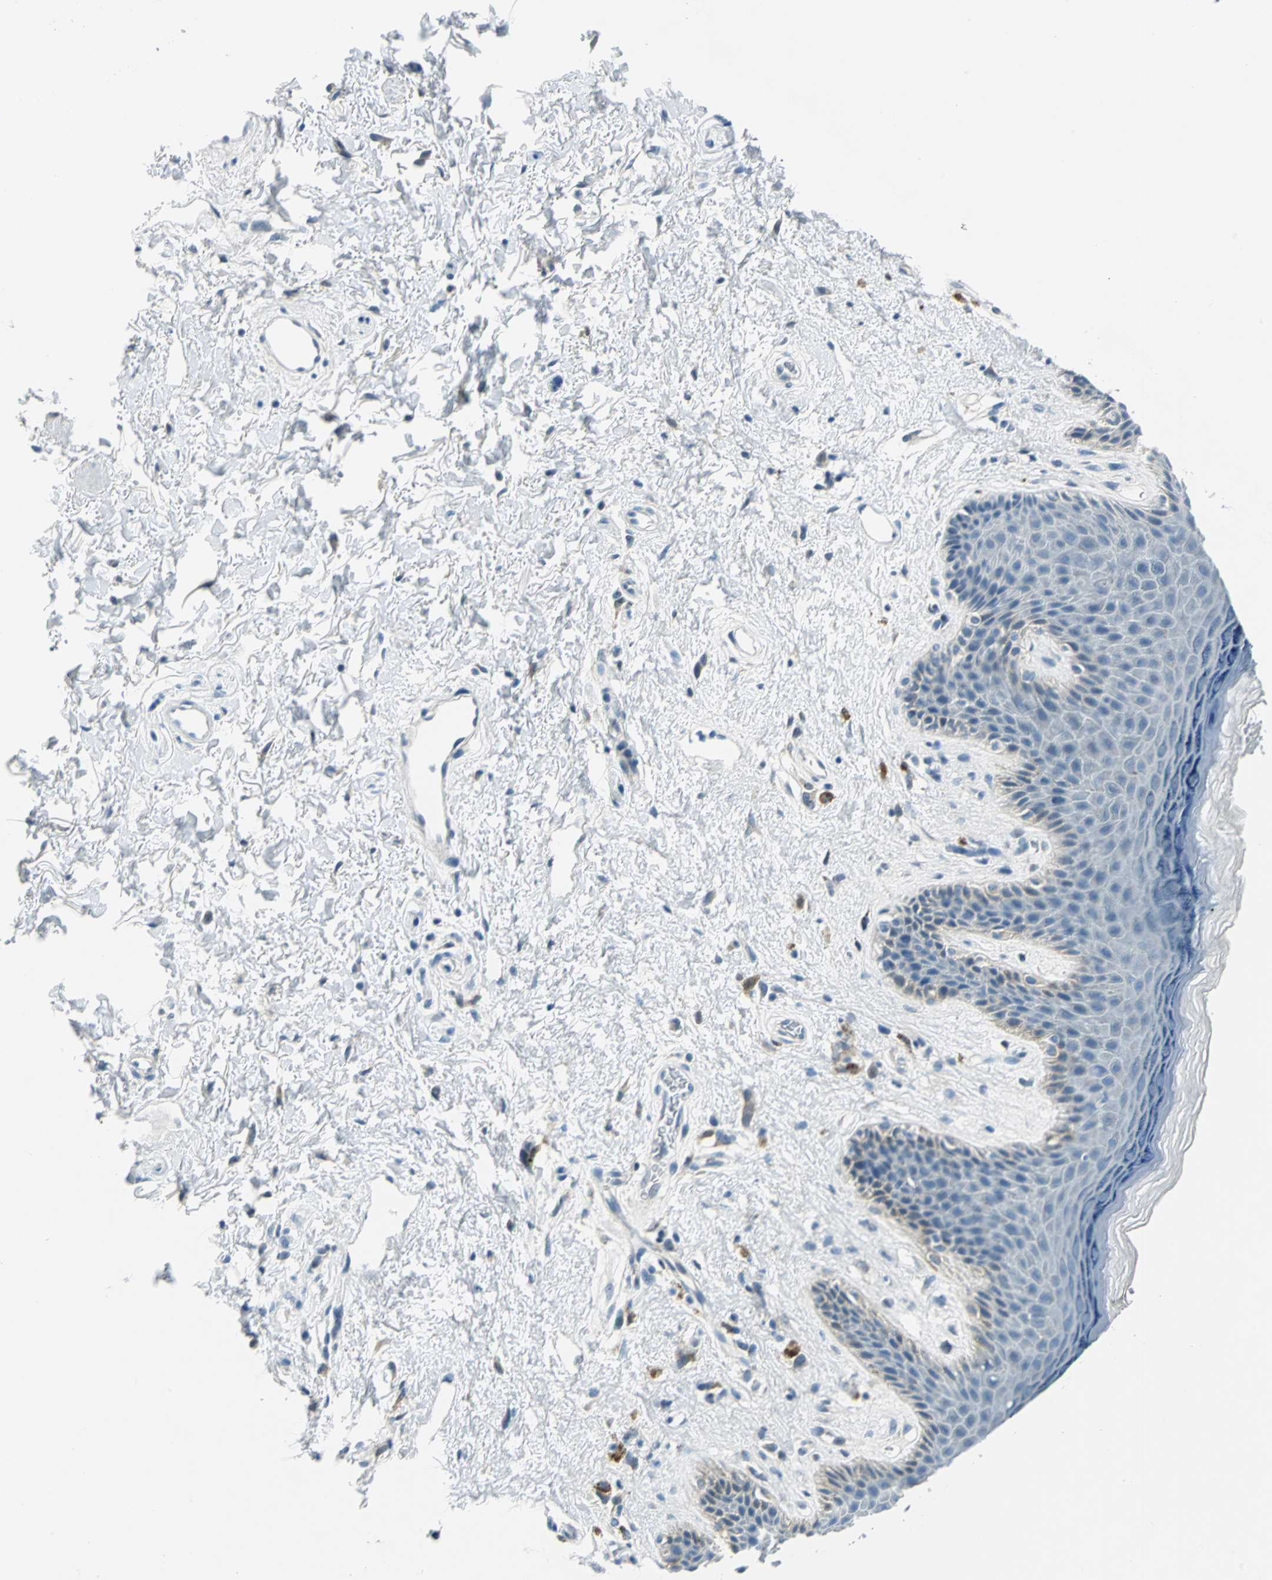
{"staining": {"intensity": "negative", "quantity": "none", "location": "none"}, "tissue": "skin", "cell_type": "Epidermal cells", "image_type": "normal", "snomed": [{"axis": "morphology", "description": "Normal tissue, NOS"}, {"axis": "topography", "description": "Anal"}], "caption": "This is a image of IHC staining of unremarkable skin, which shows no positivity in epidermal cells.", "gene": "AKR1A1", "patient": {"sex": "female", "age": 46}}